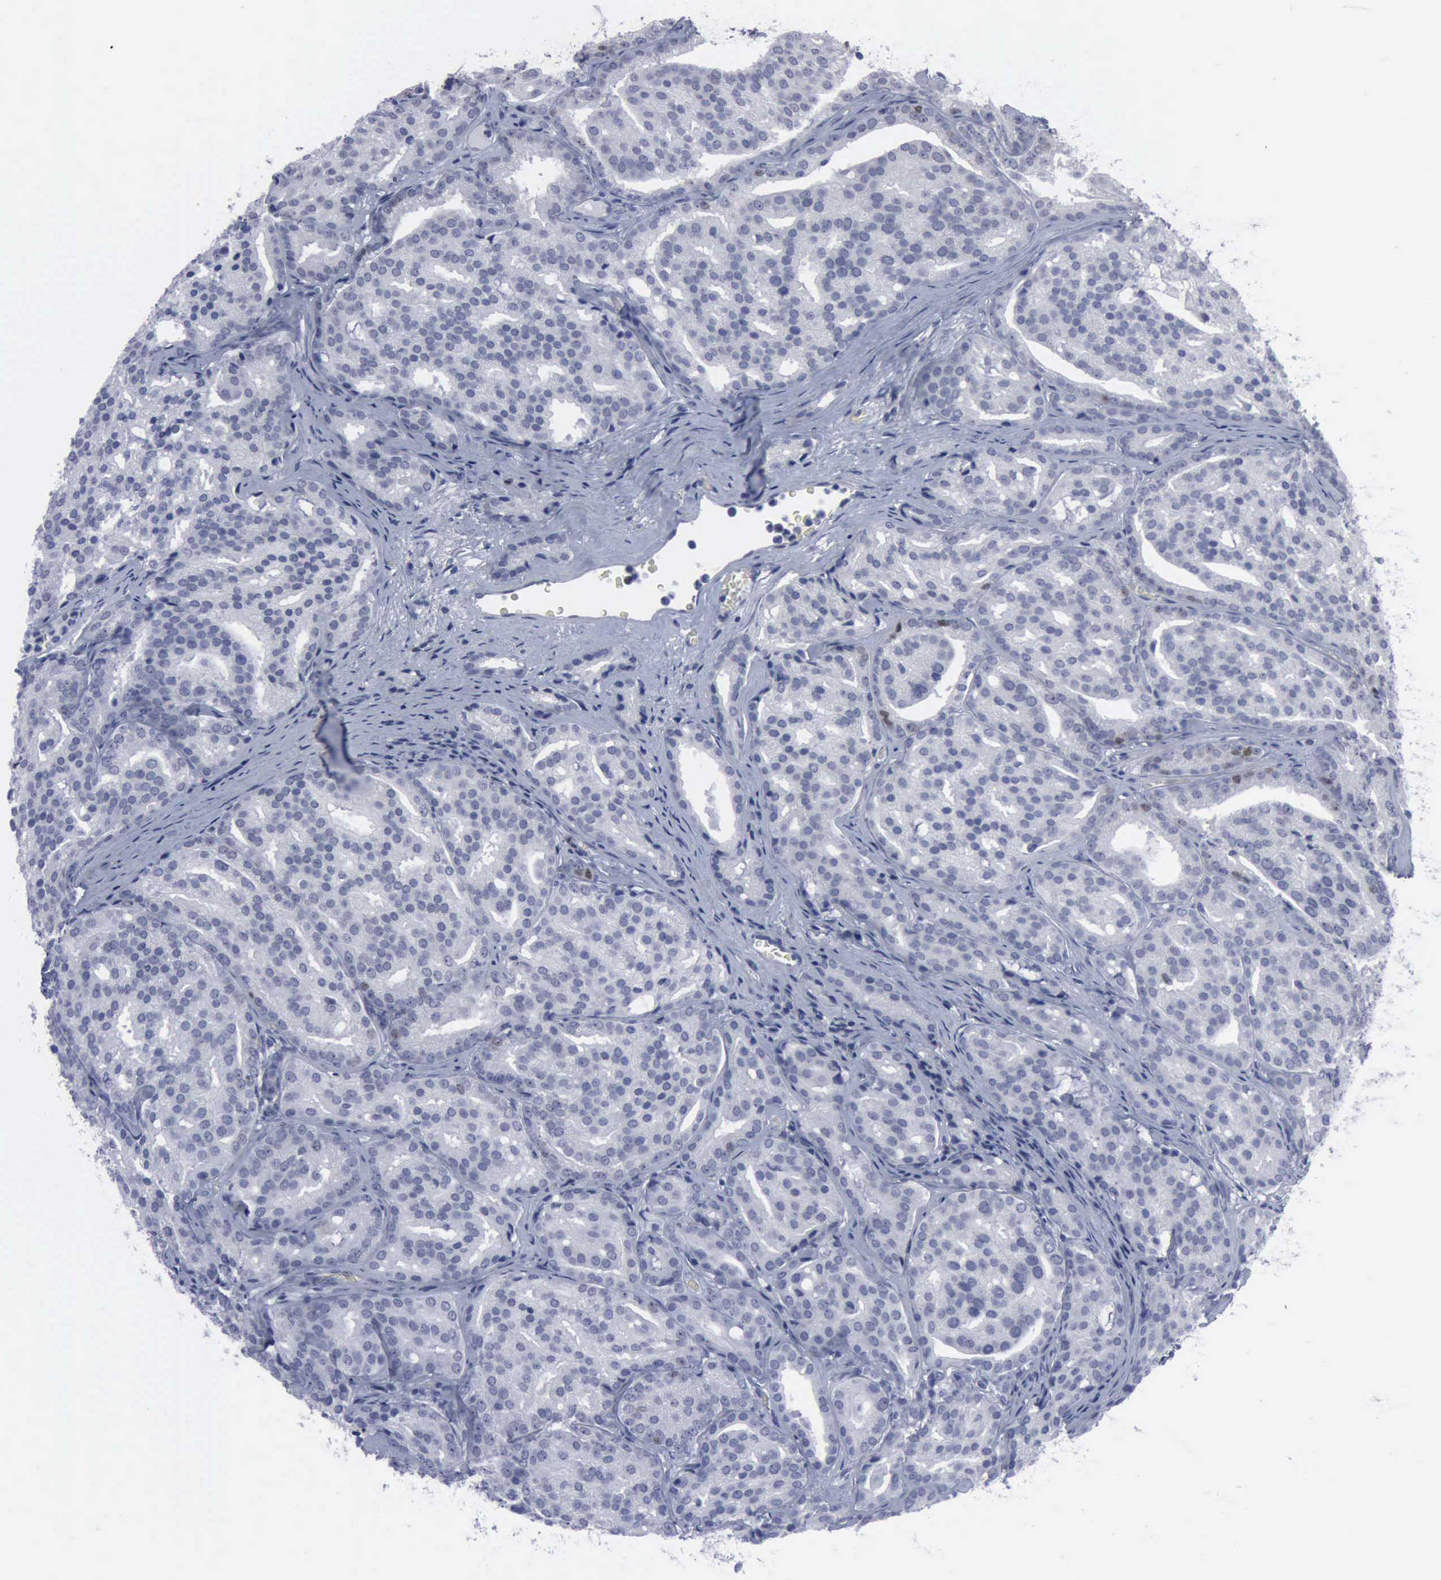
{"staining": {"intensity": "weak", "quantity": "<25%", "location": "nuclear"}, "tissue": "prostate cancer", "cell_type": "Tumor cells", "image_type": "cancer", "snomed": [{"axis": "morphology", "description": "Adenocarcinoma, High grade"}, {"axis": "topography", "description": "Prostate"}], "caption": "Tumor cells are negative for protein expression in human high-grade adenocarcinoma (prostate).", "gene": "MCM5", "patient": {"sex": "male", "age": 64}}